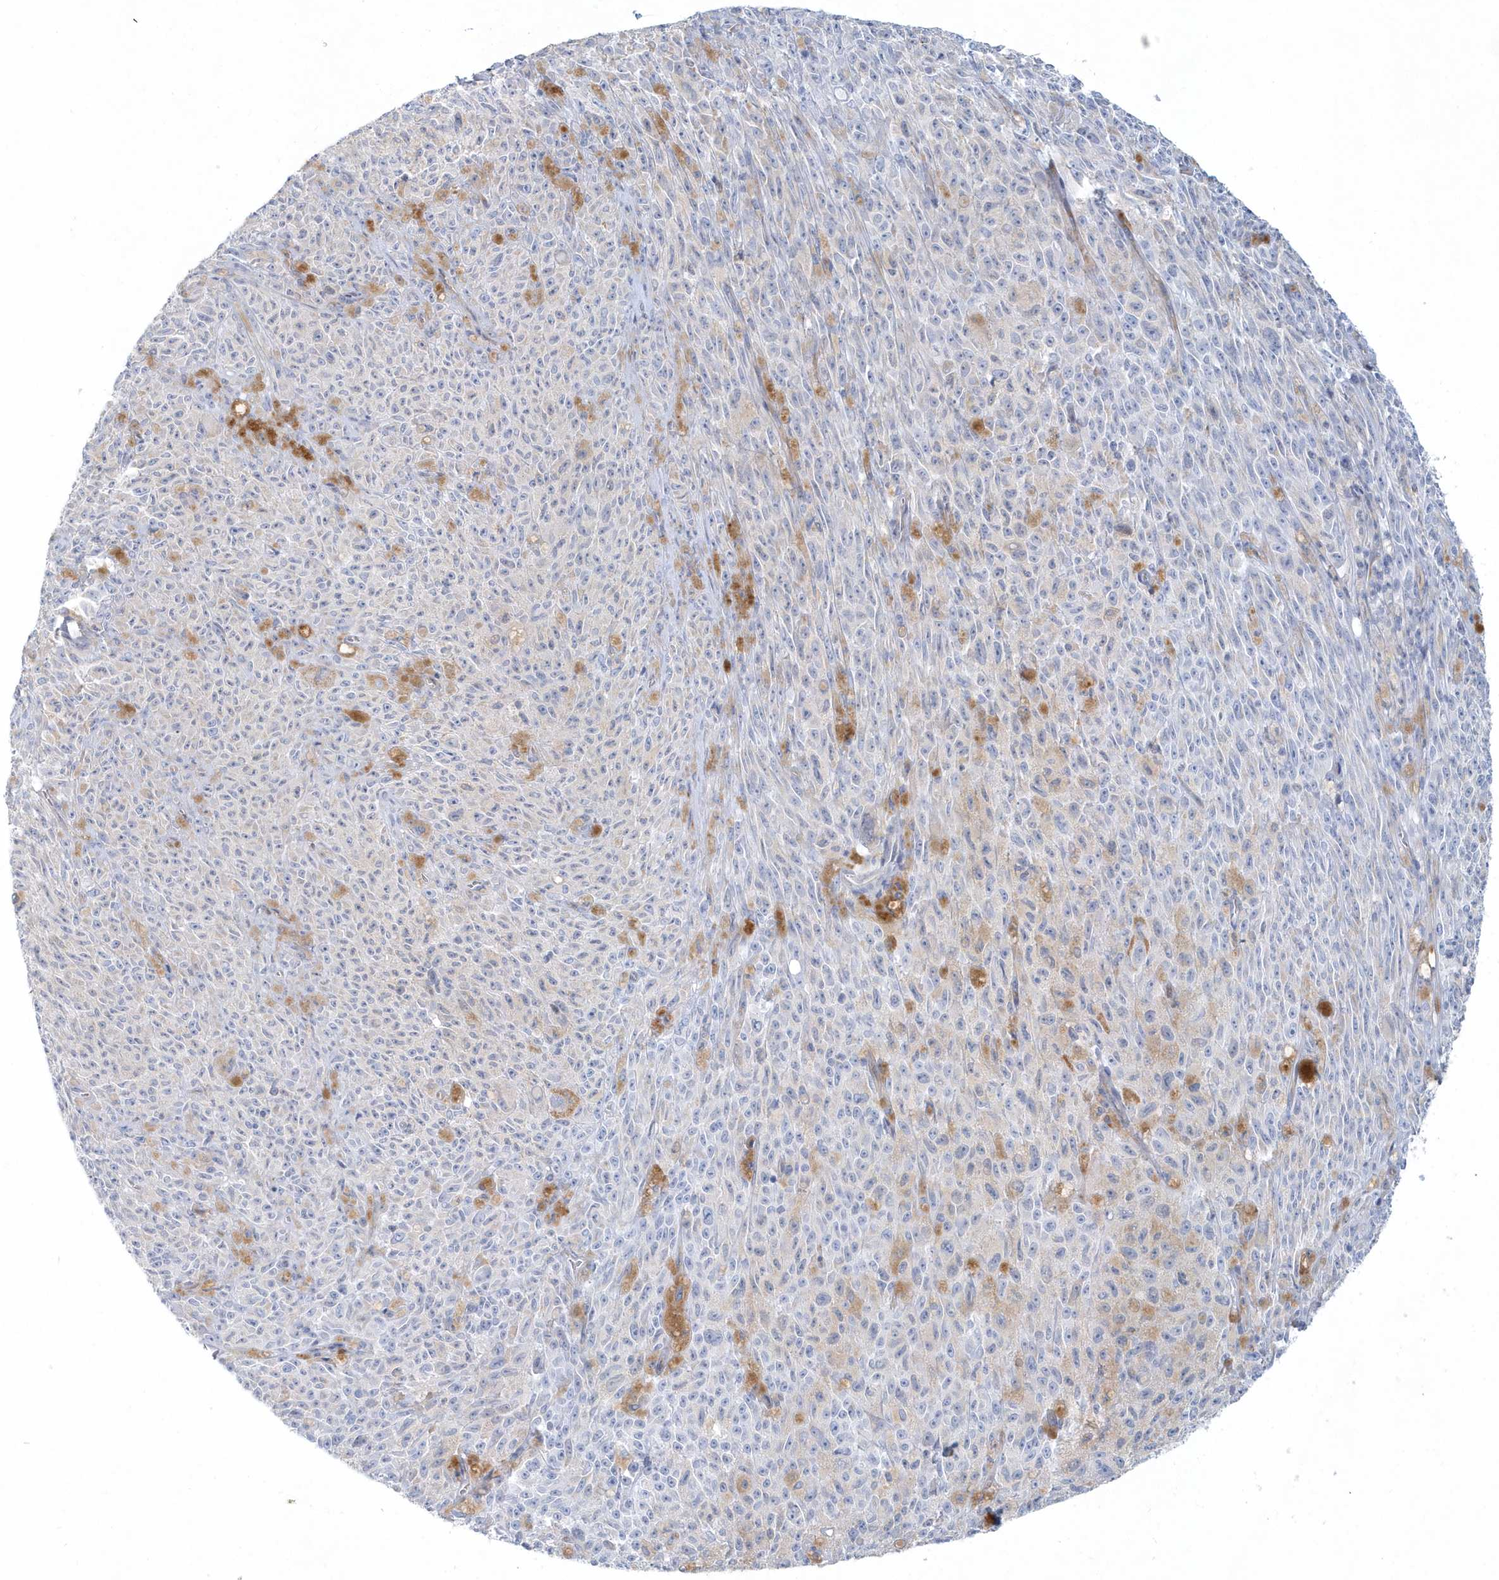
{"staining": {"intensity": "negative", "quantity": "none", "location": "none"}, "tissue": "melanoma", "cell_type": "Tumor cells", "image_type": "cancer", "snomed": [{"axis": "morphology", "description": "Malignant melanoma, NOS"}, {"axis": "topography", "description": "Skin"}], "caption": "DAB immunohistochemical staining of malignant melanoma demonstrates no significant positivity in tumor cells. (DAB (3,3'-diaminobenzidine) IHC, high magnification).", "gene": "DNAH1", "patient": {"sex": "female", "age": 82}}